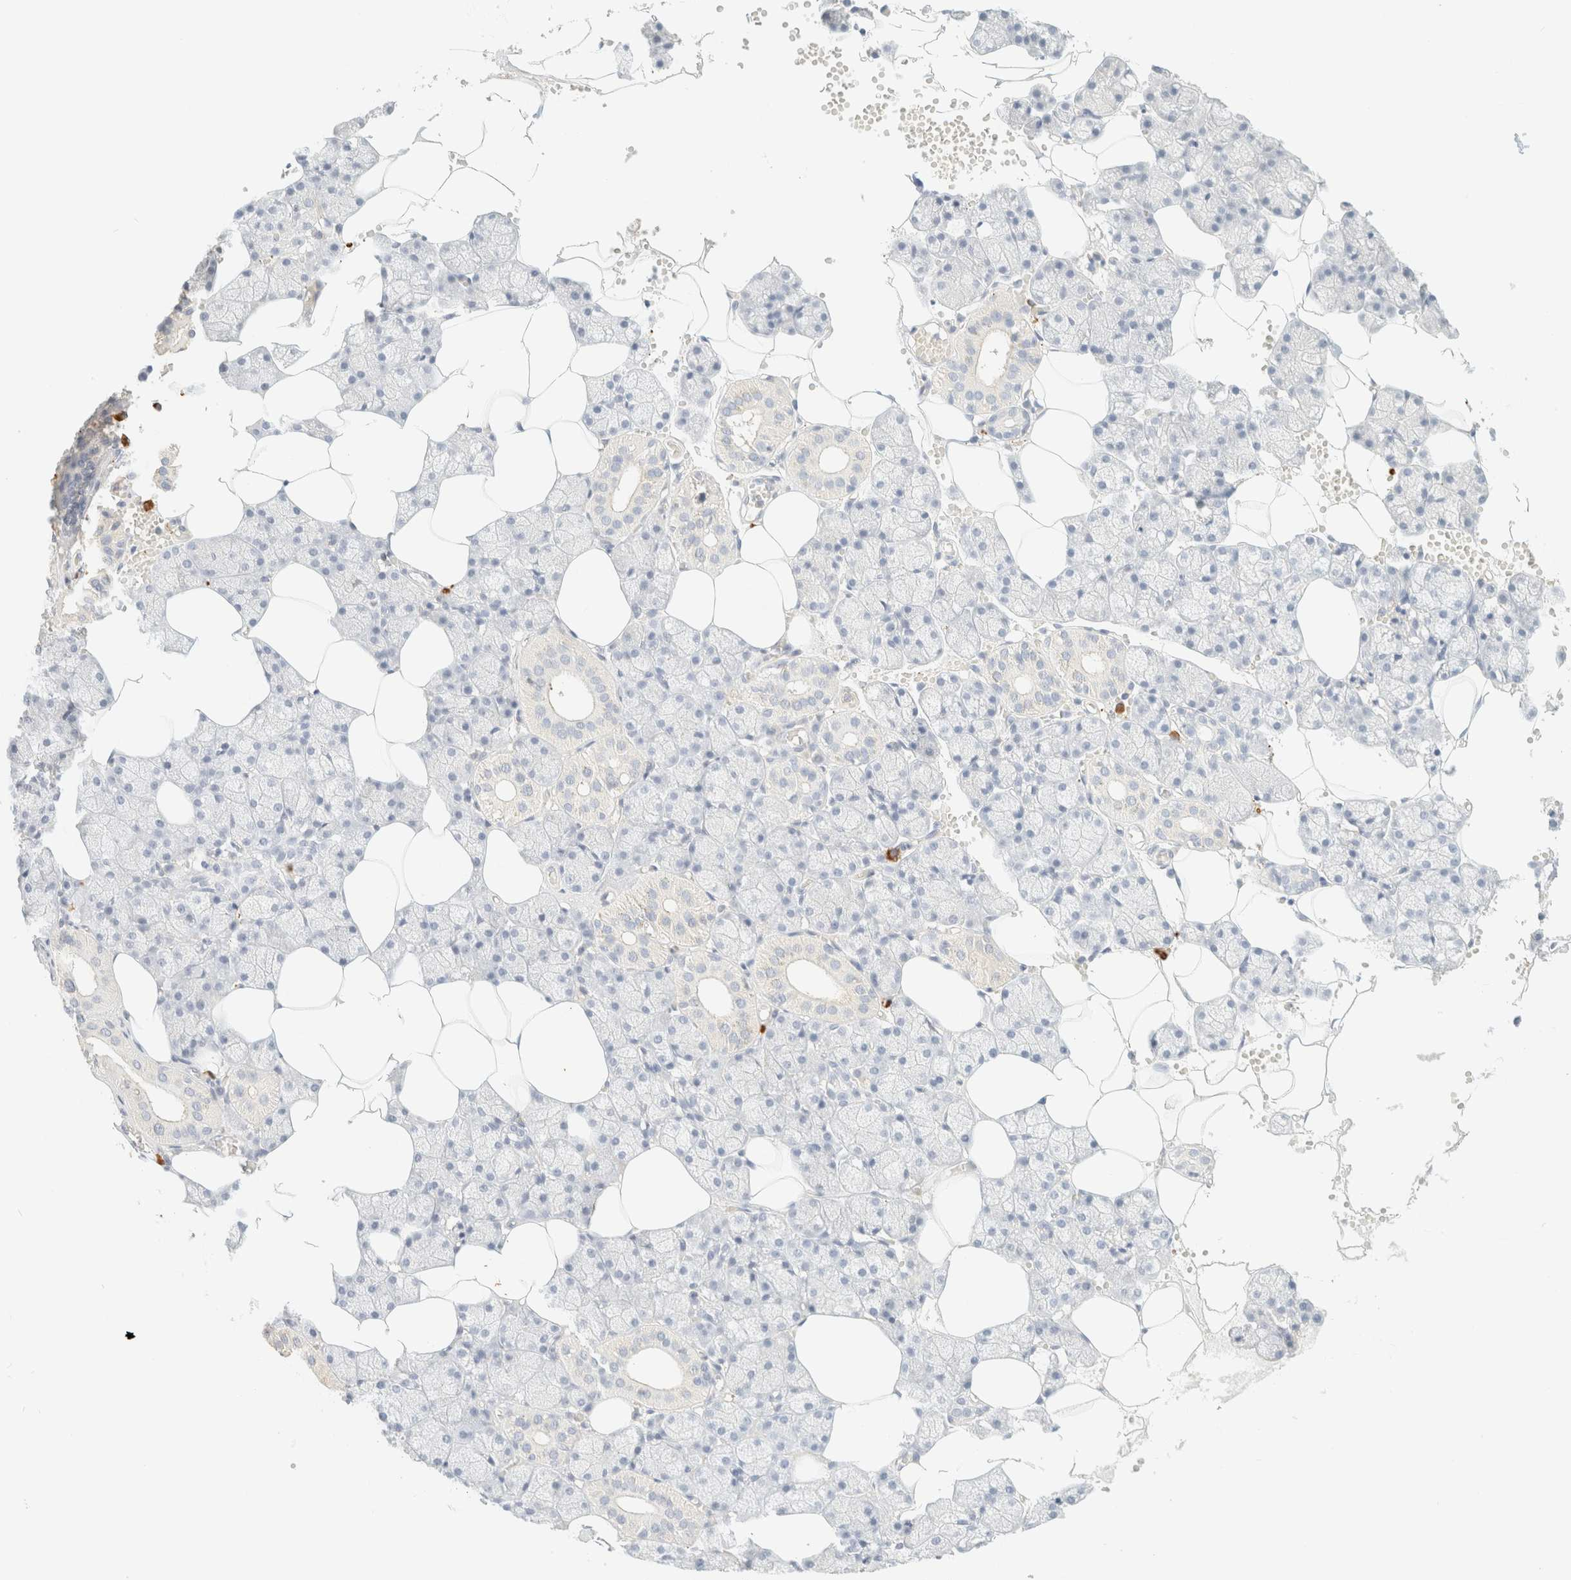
{"staining": {"intensity": "negative", "quantity": "none", "location": "none"}, "tissue": "salivary gland", "cell_type": "Glandular cells", "image_type": "normal", "snomed": [{"axis": "morphology", "description": "Normal tissue, NOS"}, {"axis": "topography", "description": "Salivary gland"}], "caption": "IHC image of normal salivary gland: human salivary gland stained with DAB (3,3'-diaminobenzidine) shows no significant protein expression in glandular cells.", "gene": "FHOD1", "patient": {"sex": "male", "age": 62}}